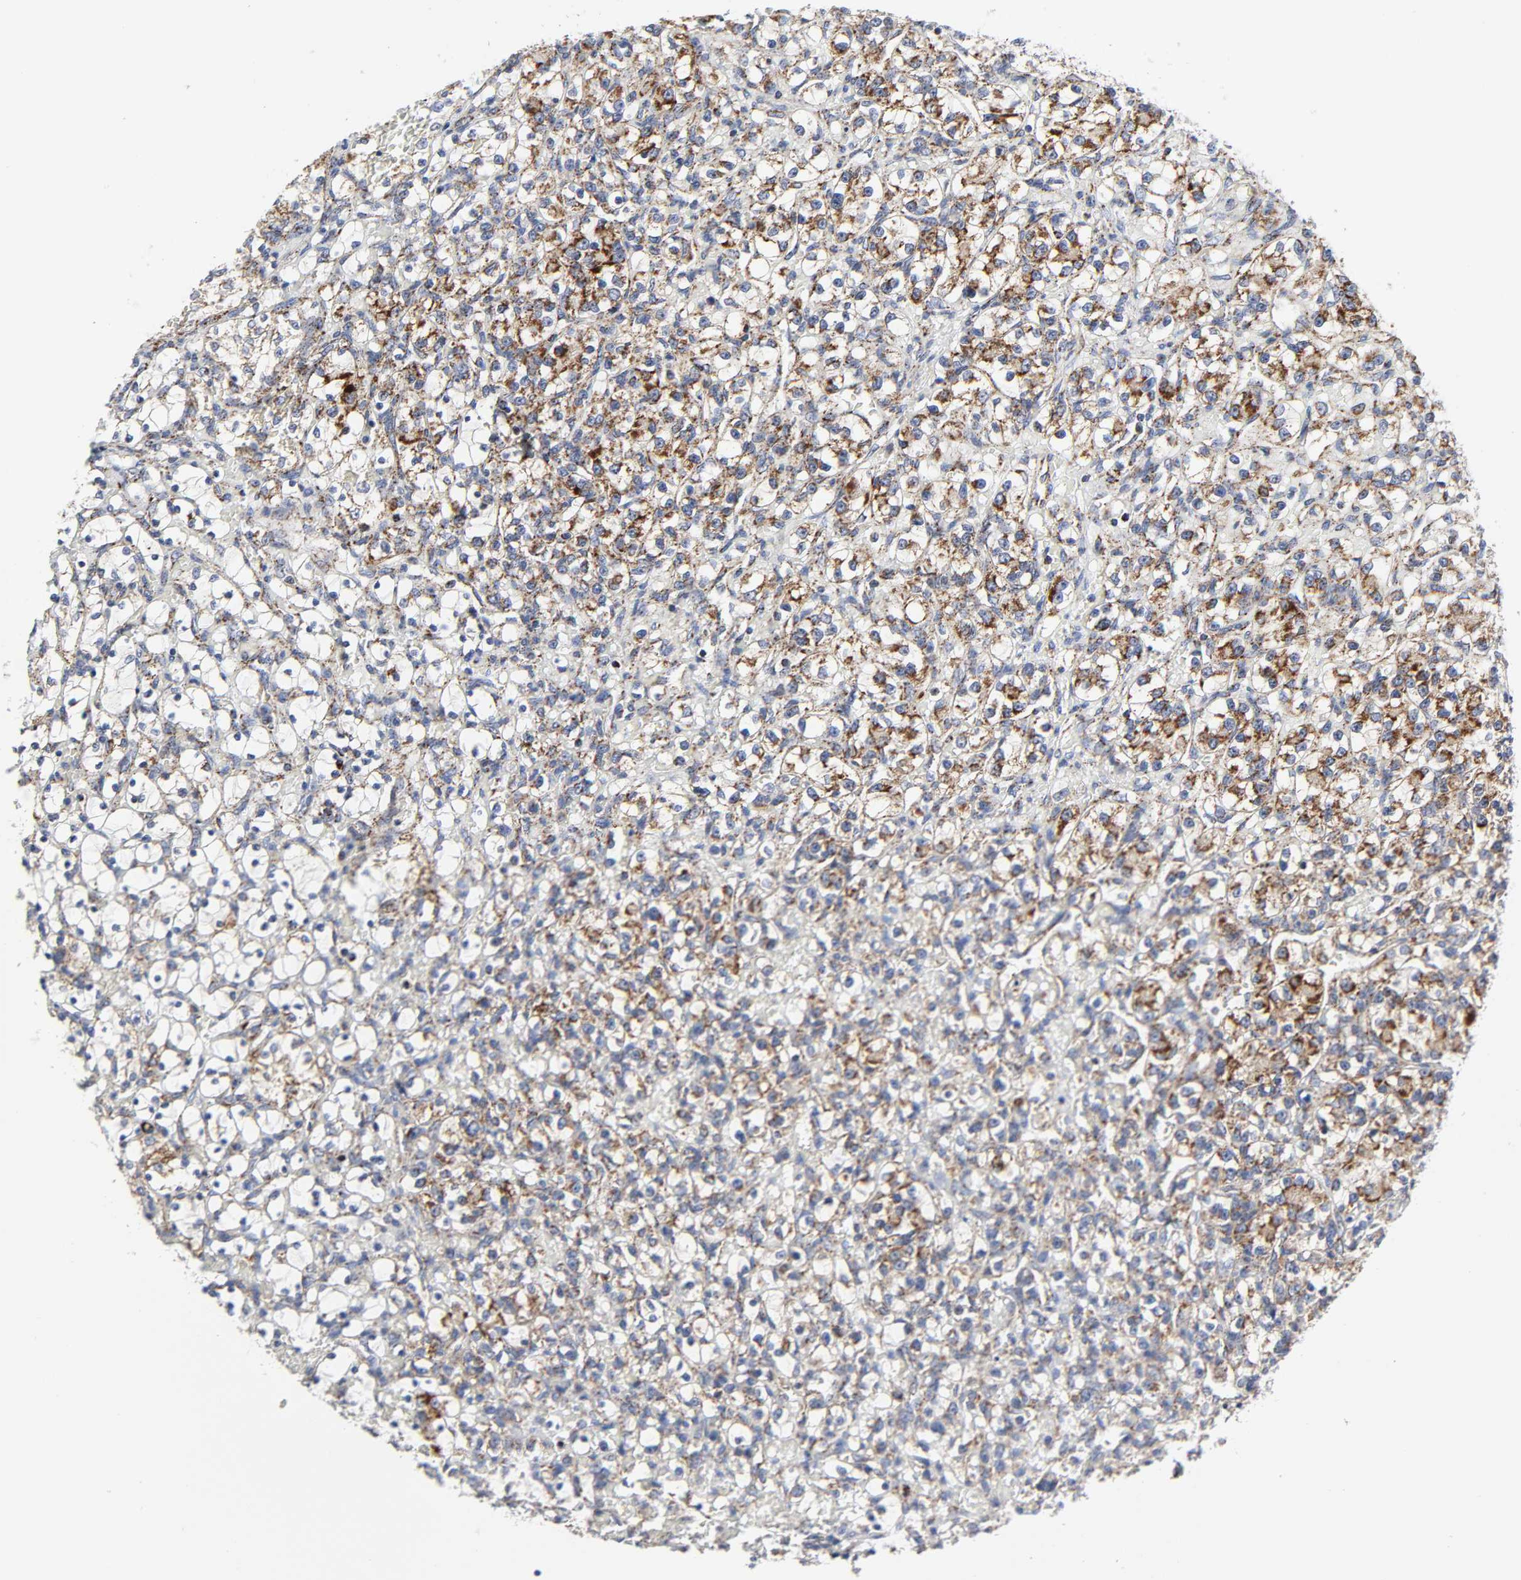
{"staining": {"intensity": "moderate", "quantity": "25%-75%", "location": "cytoplasmic/membranous"}, "tissue": "renal cancer", "cell_type": "Tumor cells", "image_type": "cancer", "snomed": [{"axis": "morphology", "description": "Adenocarcinoma, NOS"}, {"axis": "topography", "description": "Kidney"}], "caption": "About 25%-75% of tumor cells in renal cancer show moderate cytoplasmic/membranous protein staining as visualized by brown immunohistochemical staining.", "gene": "AOPEP", "patient": {"sex": "female", "age": 69}}